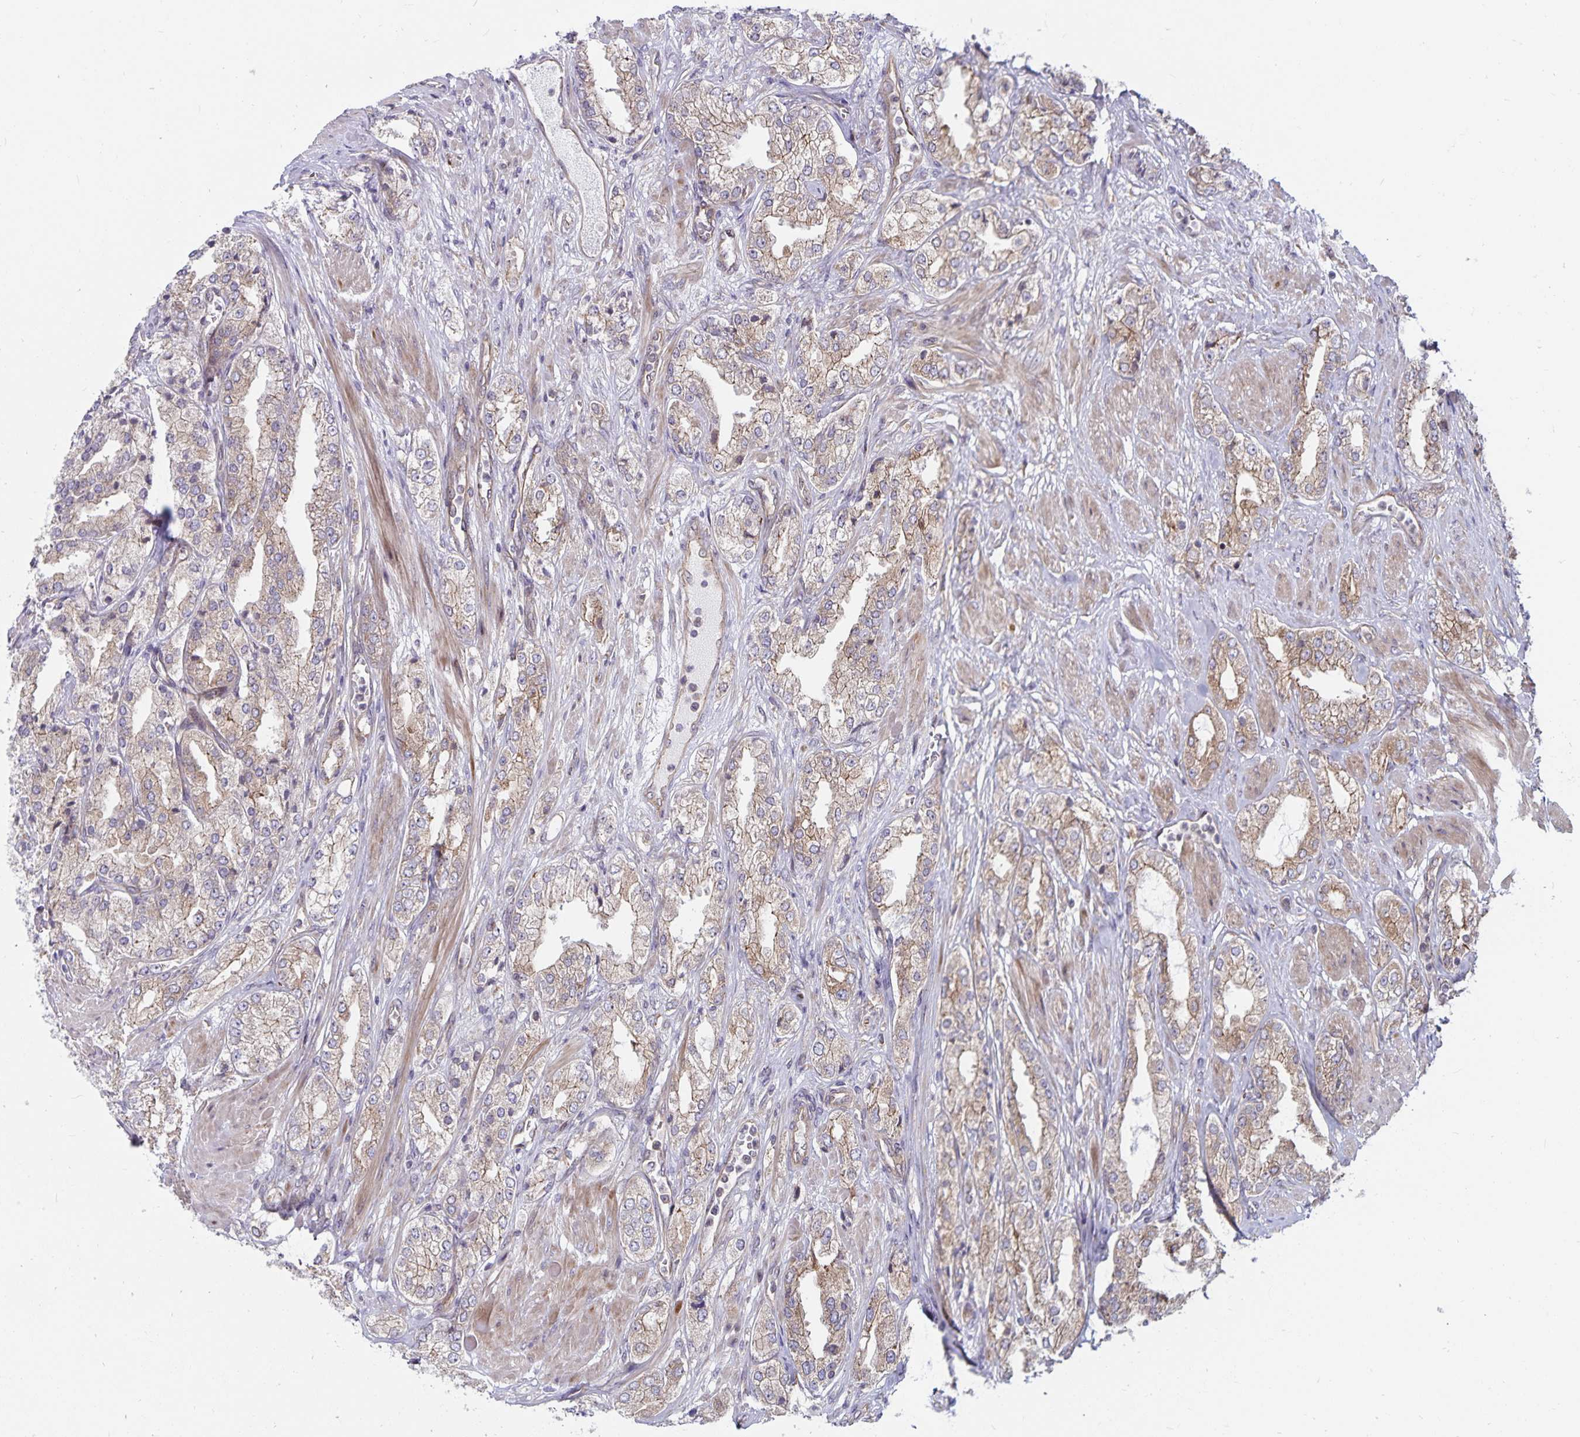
{"staining": {"intensity": "weak", "quantity": "25%-75%", "location": "cytoplasmic/membranous"}, "tissue": "prostate cancer", "cell_type": "Tumor cells", "image_type": "cancer", "snomed": [{"axis": "morphology", "description": "Adenocarcinoma, High grade"}, {"axis": "topography", "description": "Prostate"}], "caption": "Prostate cancer (high-grade adenocarcinoma) tissue displays weak cytoplasmic/membranous expression in approximately 25%-75% of tumor cells", "gene": "SEC62", "patient": {"sex": "male", "age": 68}}